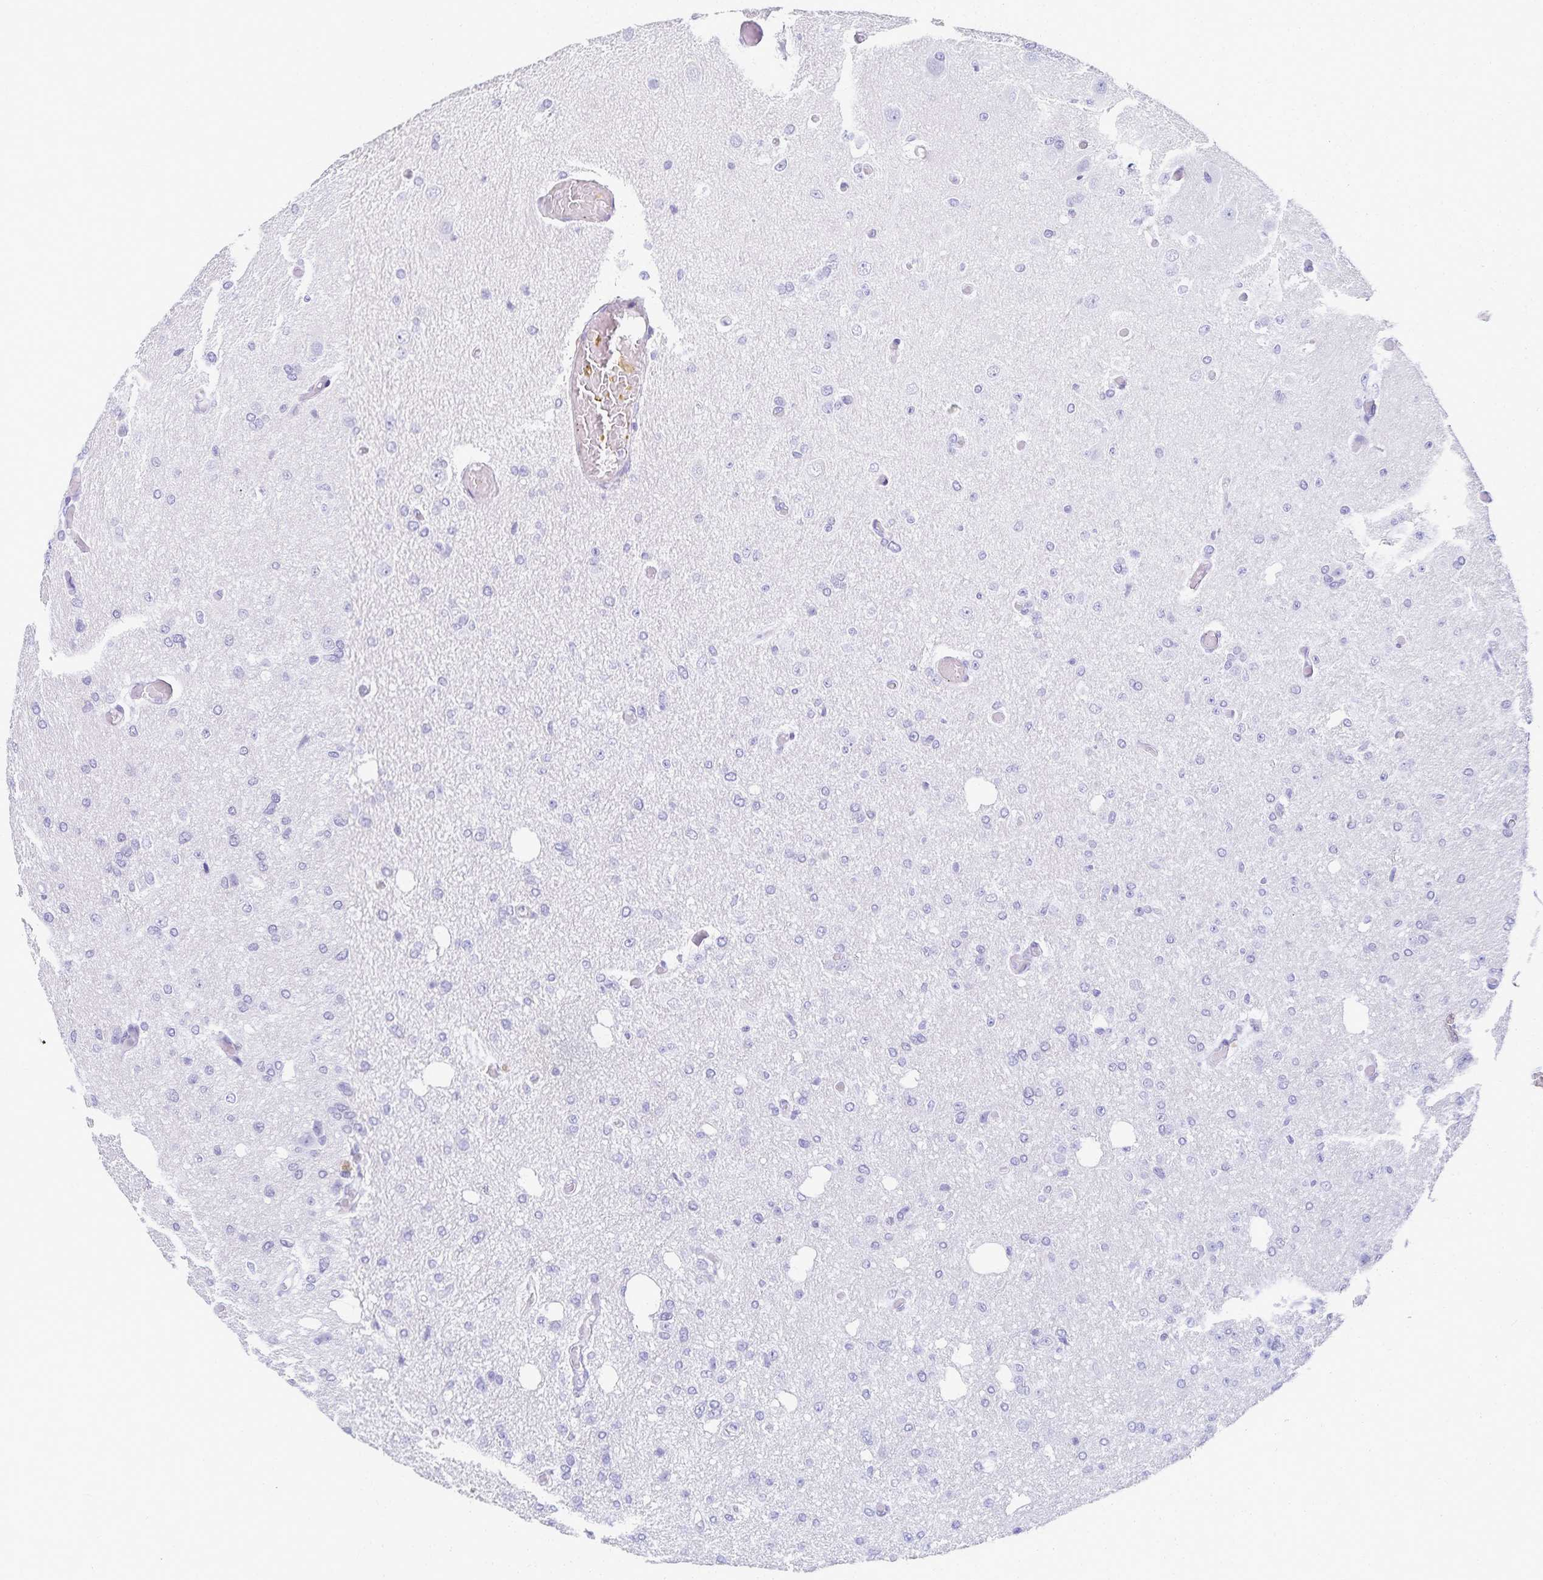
{"staining": {"intensity": "negative", "quantity": "none", "location": "none"}, "tissue": "glioma", "cell_type": "Tumor cells", "image_type": "cancer", "snomed": [{"axis": "morphology", "description": "Glioma, malignant, Low grade"}, {"axis": "topography", "description": "Brain"}], "caption": "IHC histopathology image of neoplastic tissue: low-grade glioma (malignant) stained with DAB displays no significant protein expression in tumor cells.", "gene": "C2orf50", "patient": {"sex": "male", "age": 26}}